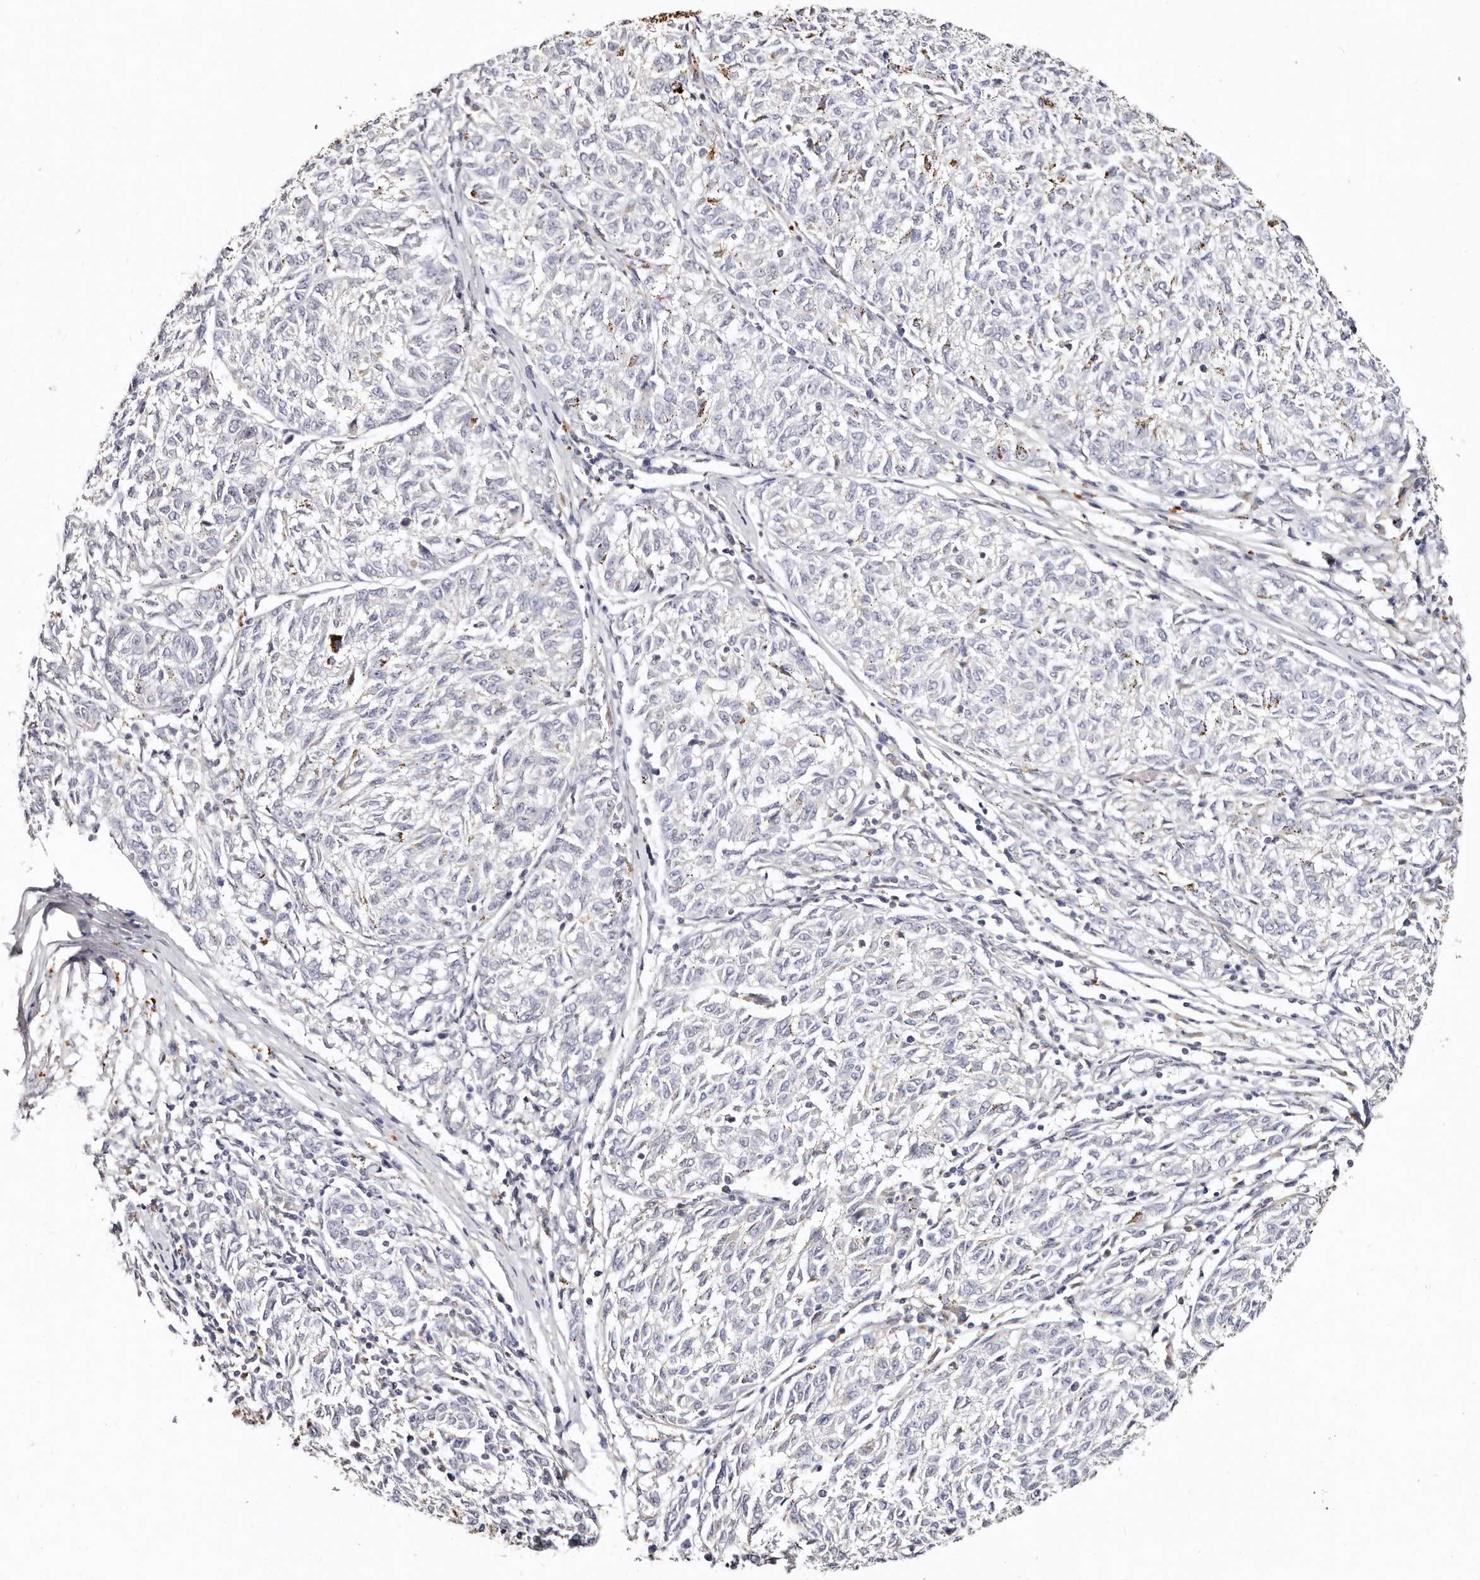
{"staining": {"intensity": "negative", "quantity": "none", "location": "none"}, "tissue": "melanoma", "cell_type": "Tumor cells", "image_type": "cancer", "snomed": [{"axis": "morphology", "description": "Malignant melanoma, NOS"}, {"axis": "topography", "description": "Skin"}], "caption": "High power microscopy micrograph of an IHC photomicrograph of melanoma, revealing no significant staining in tumor cells.", "gene": "MRPS33", "patient": {"sex": "female", "age": 72}}